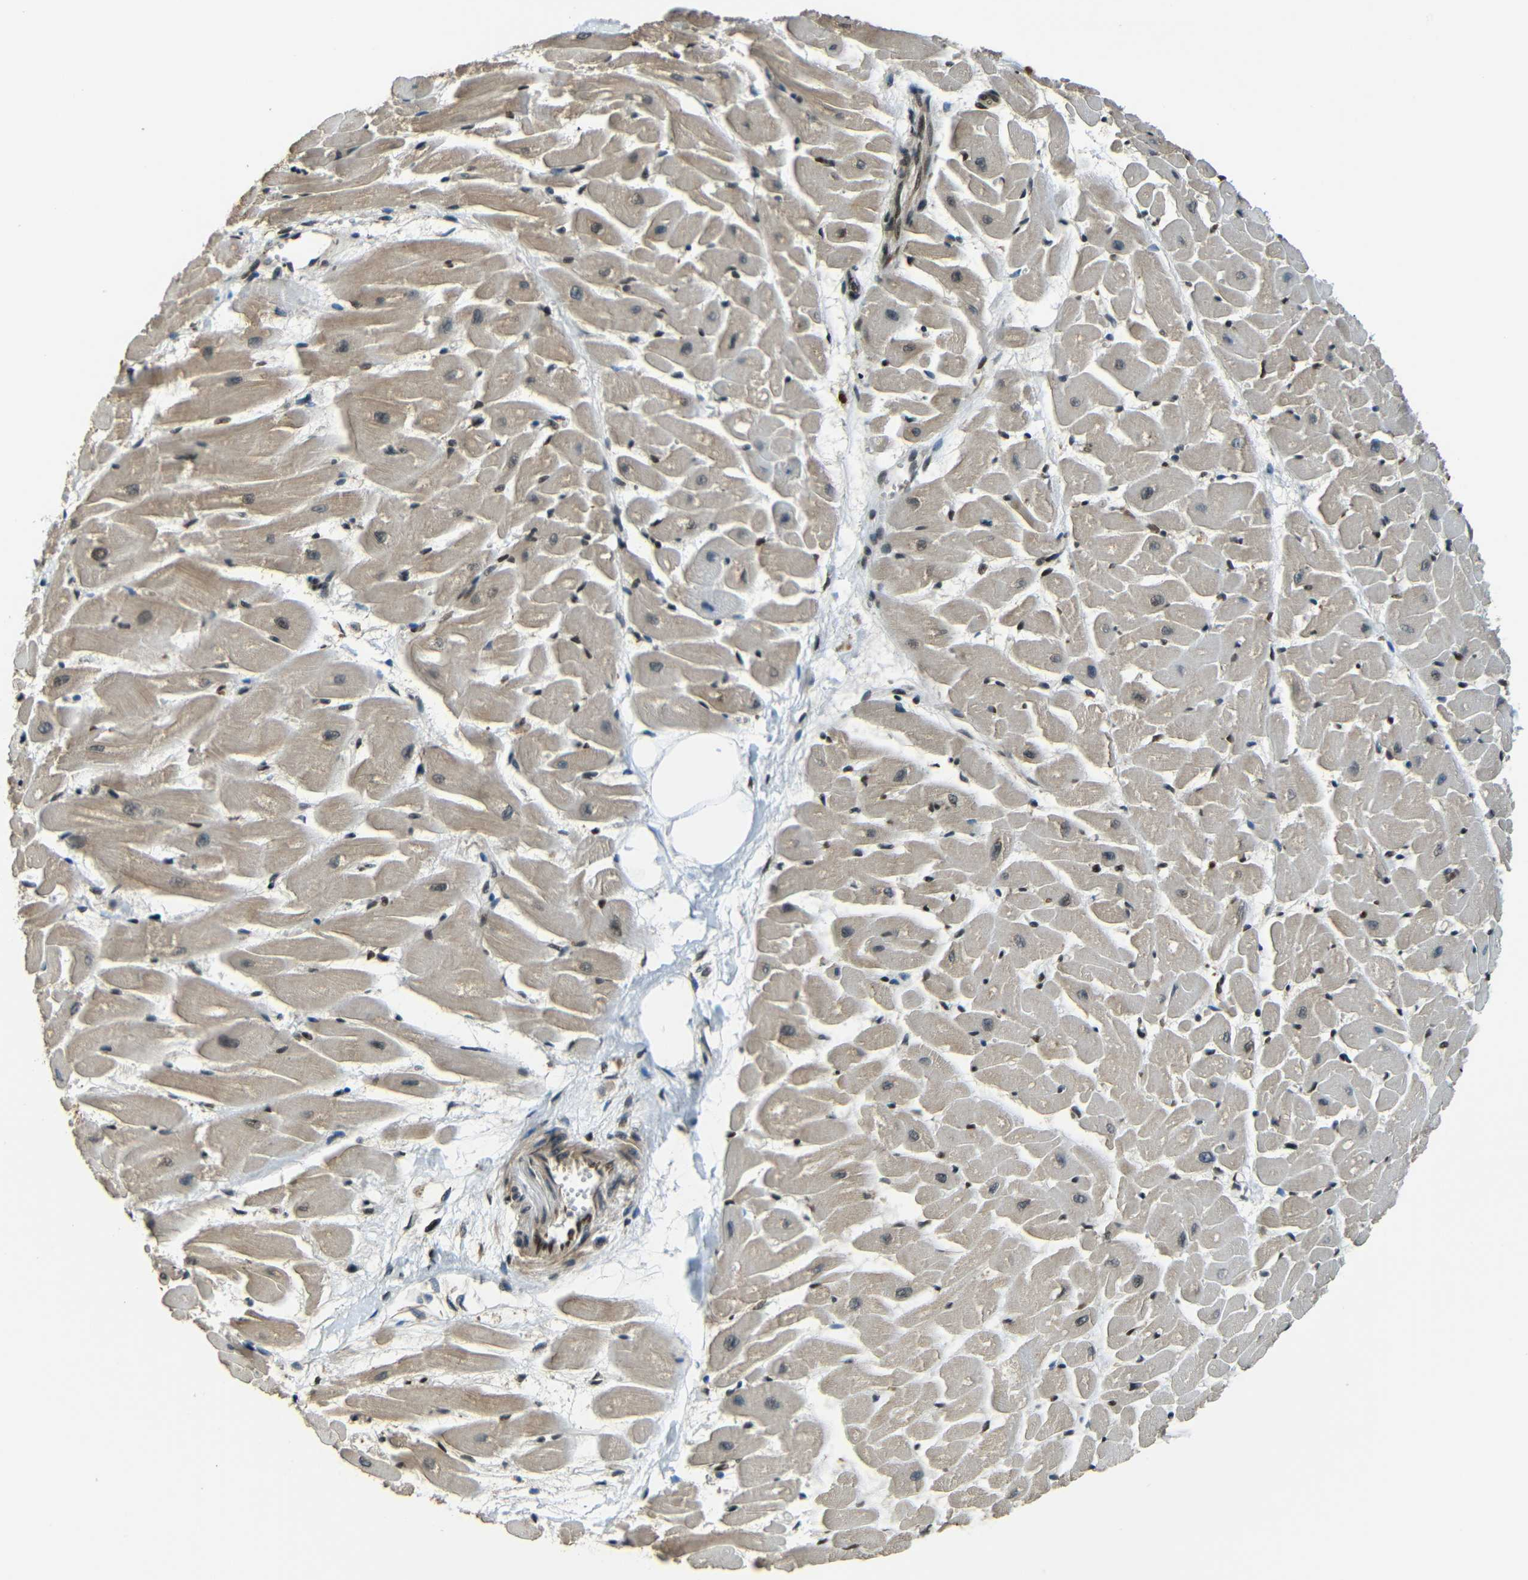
{"staining": {"intensity": "moderate", "quantity": "25%-75%", "location": "cytoplasmic/membranous"}, "tissue": "heart muscle", "cell_type": "Cardiomyocytes", "image_type": "normal", "snomed": [{"axis": "morphology", "description": "Normal tissue, NOS"}, {"axis": "topography", "description": "Heart"}], "caption": "Normal heart muscle demonstrates moderate cytoplasmic/membranous expression in approximately 25%-75% of cardiomyocytes, visualized by immunohistochemistry.", "gene": "PSIP1", "patient": {"sex": "female", "age": 19}}